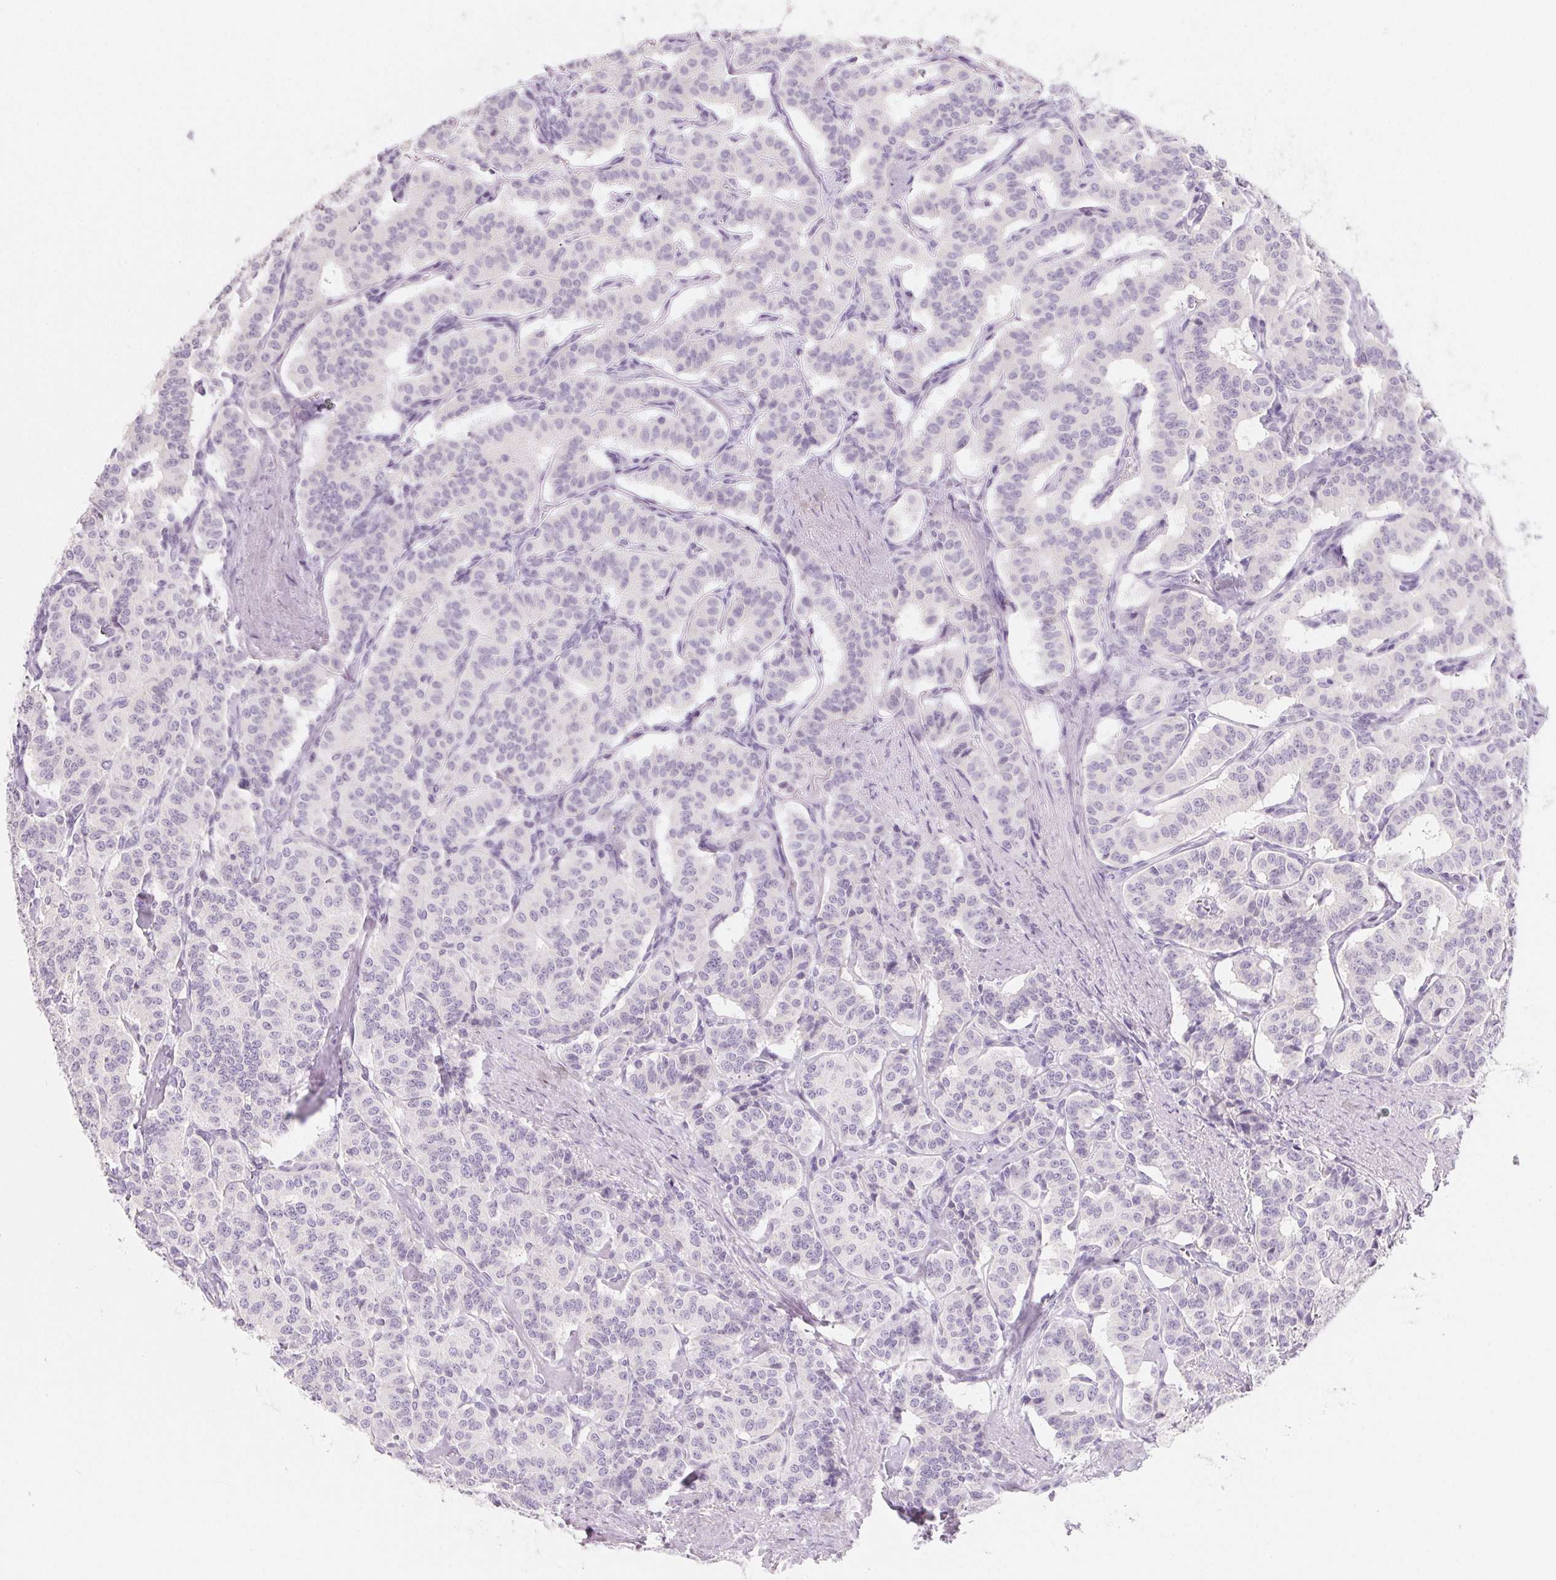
{"staining": {"intensity": "negative", "quantity": "none", "location": "none"}, "tissue": "carcinoid", "cell_type": "Tumor cells", "image_type": "cancer", "snomed": [{"axis": "morphology", "description": "Carcinoid, malignant, NOS"}, {"axis": "topography", "description": "Lung"}], "caption": "This is an immunohistochemistry micrograph of malignant carcinoid. There is no expression in tumor cells.", "gene": "SH3GL2", "patient": {"sex": "female", "age": 46}}